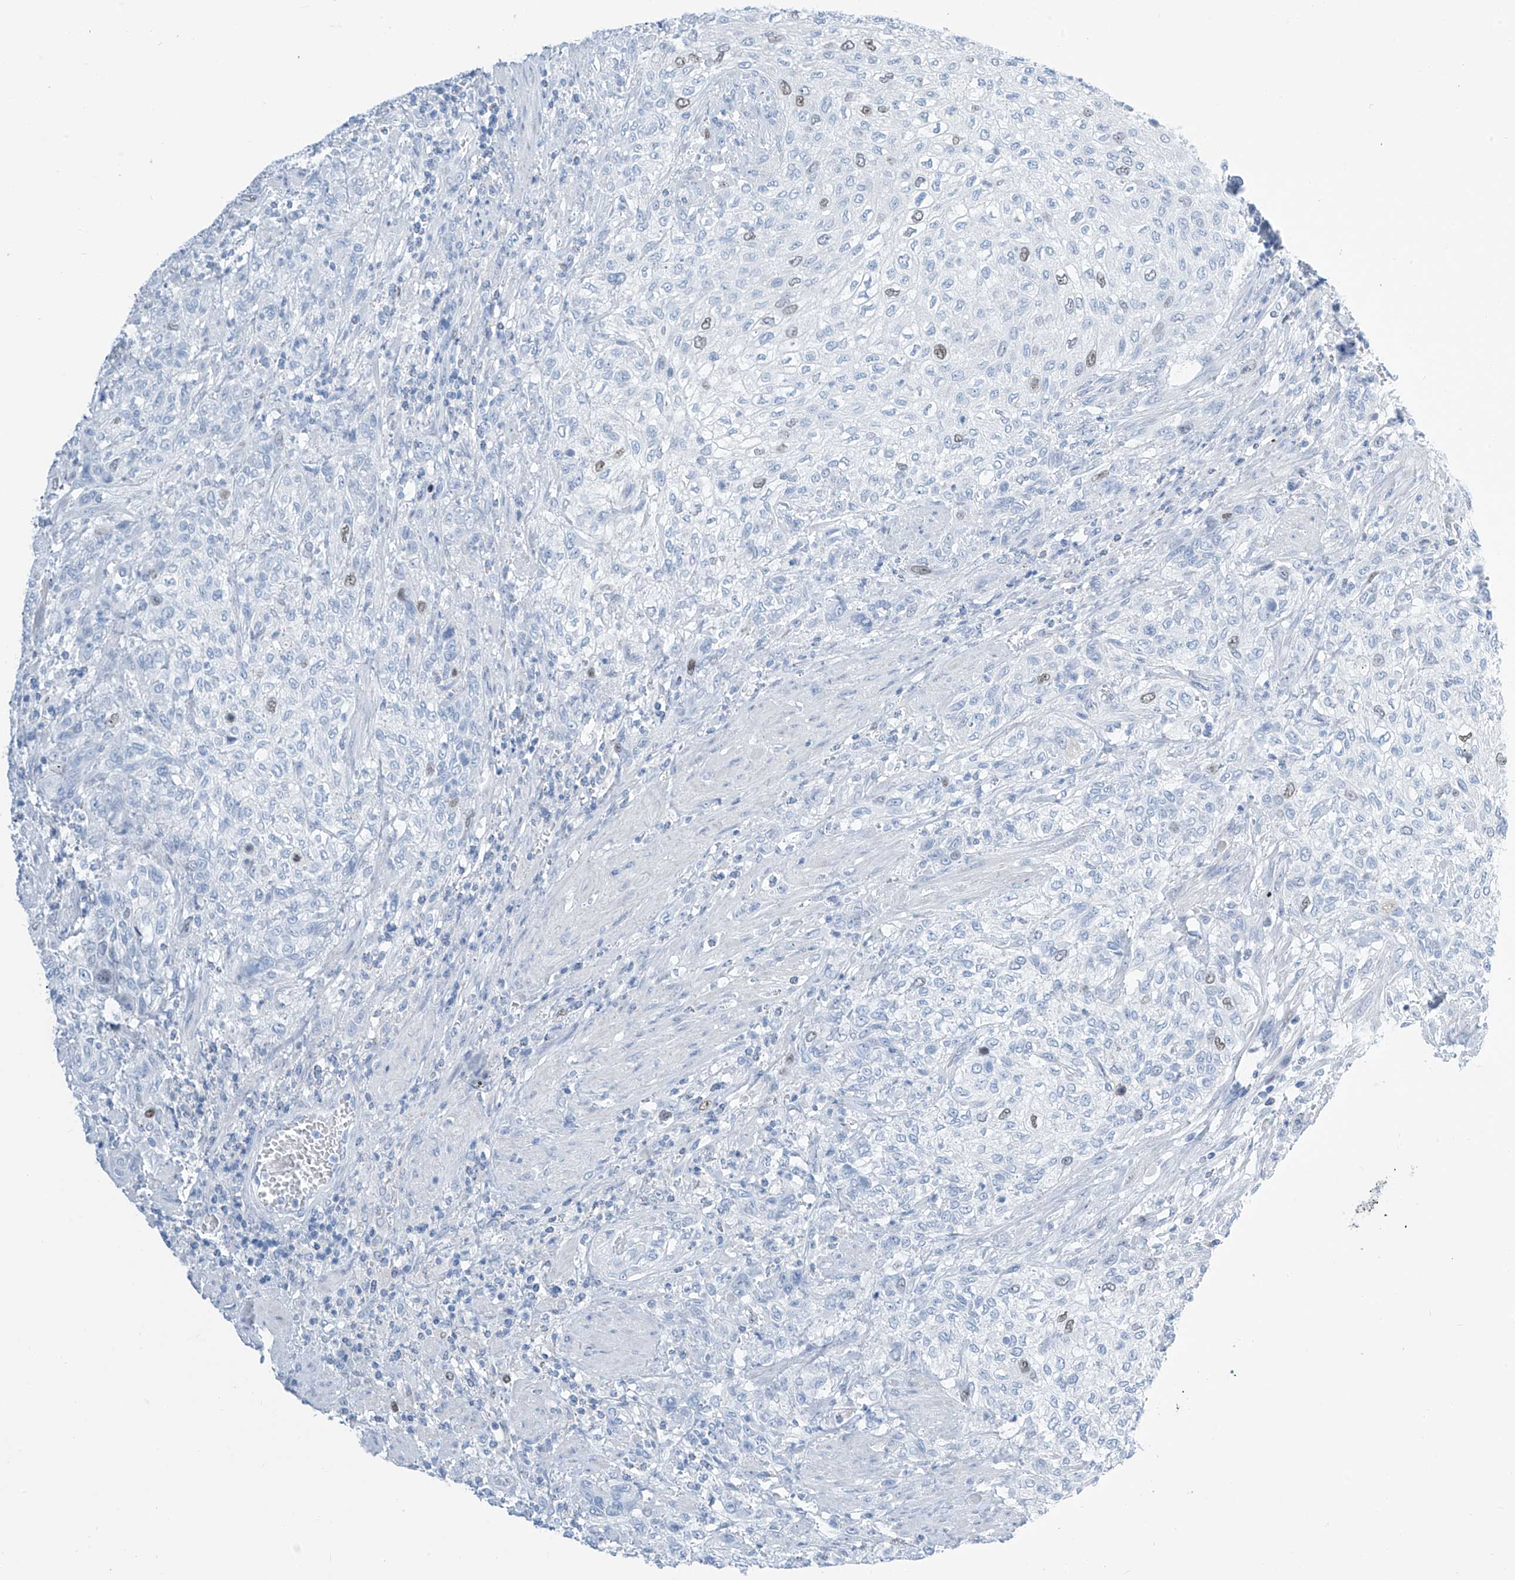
{"staining": {"intensity": "weak", "quantity": "<25%", "location": "nuclear"}, "tissue": "urothelial cancer", "cell_type": "Tumor cells", "image_type": "cancer", "snomed": [{"axis": "morphology", "description": "Urothelial carcinoma, High grade"}, {"axis": "topography", "description": "Urinary bladder"}], "caption": "High-grade urothelial carcinoma stained for a protein using IHC reveals no staining tumor cells.", "gene": "SGO2", "patient": {"sex": "male", "age": 35}}